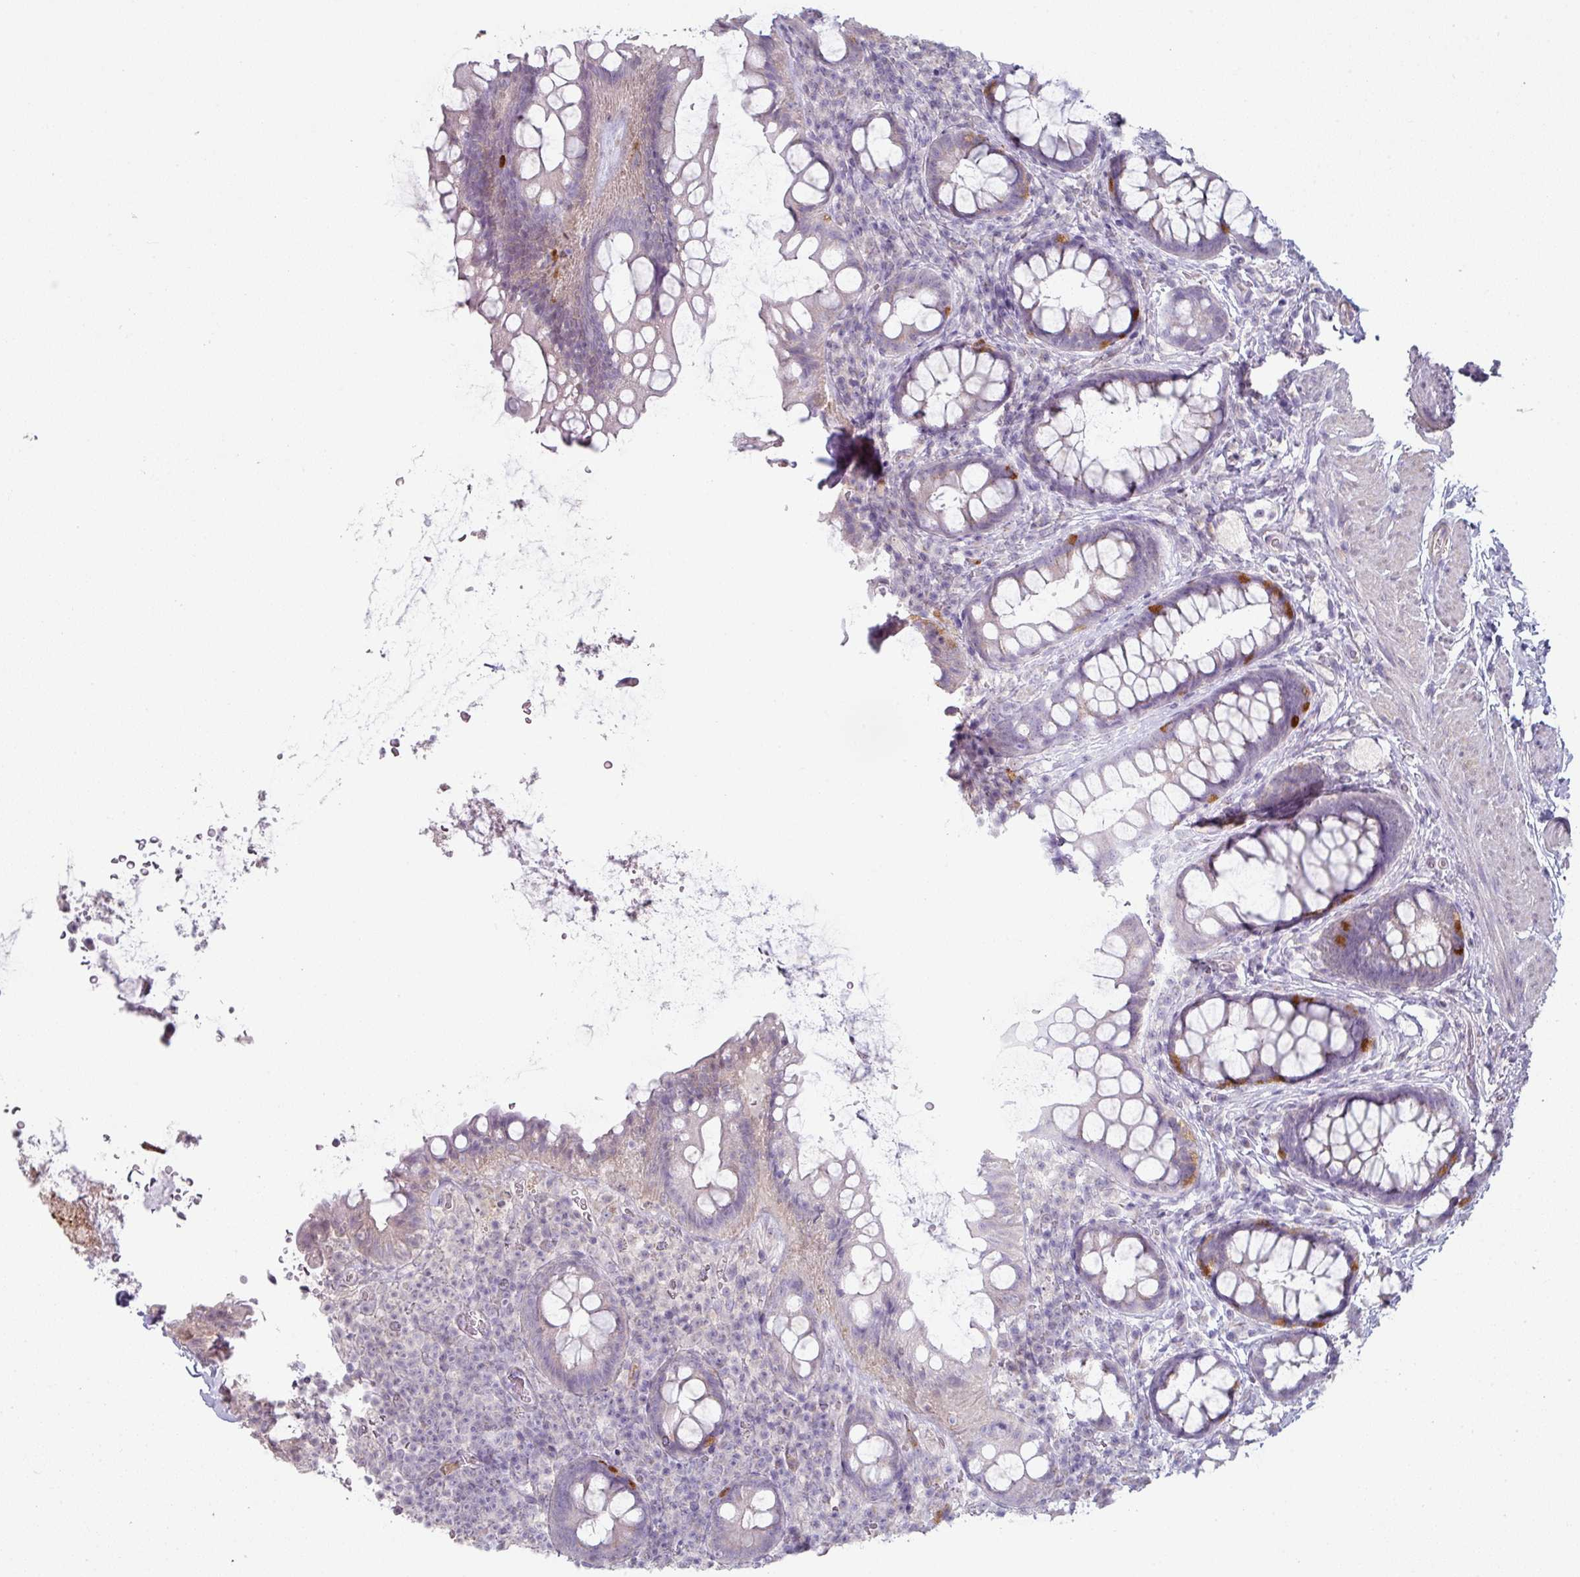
{"staining": {"intensity": "moderate", "quantity": "<25%", "location": "cytoplasmic/membranous"}, "tissue": "rectum", "cell_type": "Glandular cells", "image_type": "normal", "snomed": [{"axis": "morphology", "description": "Normal tissue, NOS"}, {"axis": "topography", "description": "Rectum"}, {"axis": "topography", "description": "Peripheral nerve tissue"}], "caption": "Human rectum stained with a protein marker shows moderate staining in glandular cells.", "gene": "MAGEC3", "patient": {"sex": "female", "age": 69}}